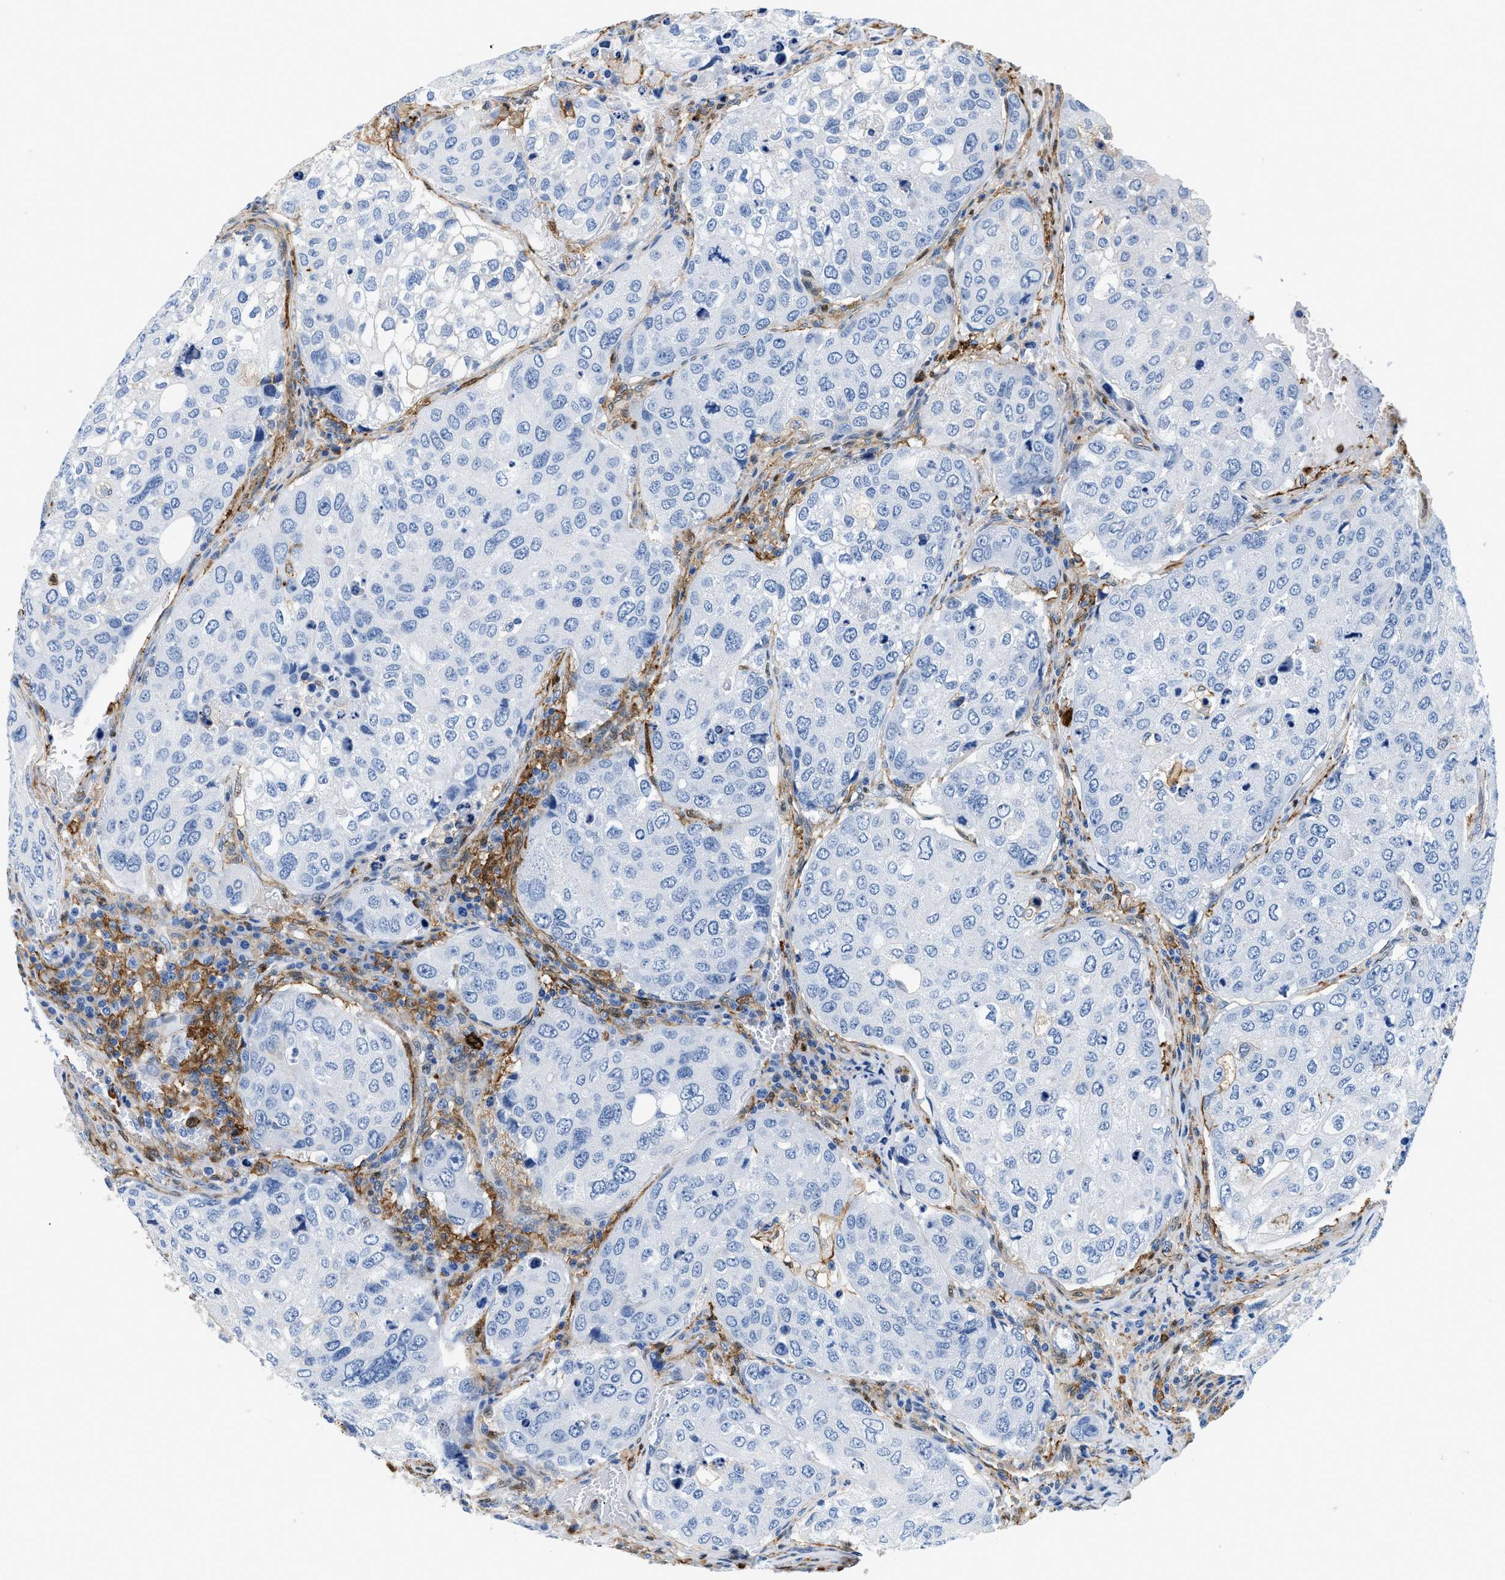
{"staining": {"intensity": "negative", "quantity": "none", "location": "none"}, "tissue": "urothelial cancer", "cell_type": "Tumor cells", "image_type": "cancer", "snomed": [{"axis": "morphology", "description": "Urothelial carcinoma, High grade"}, {"axis": "topography", "description": "Lymph node"}, {"axis": "topography", "description": "Urinary bladder"}], "caption": "Immunohistochemical staining of high-grade urothelial carcinoma demonstrates no significant staining in tumor cells. (DAB (3,3'-diaminobenzidine) IHC, high magnification).", "gene": "GSN", "patient": {"sex": "male", "age": 51}}